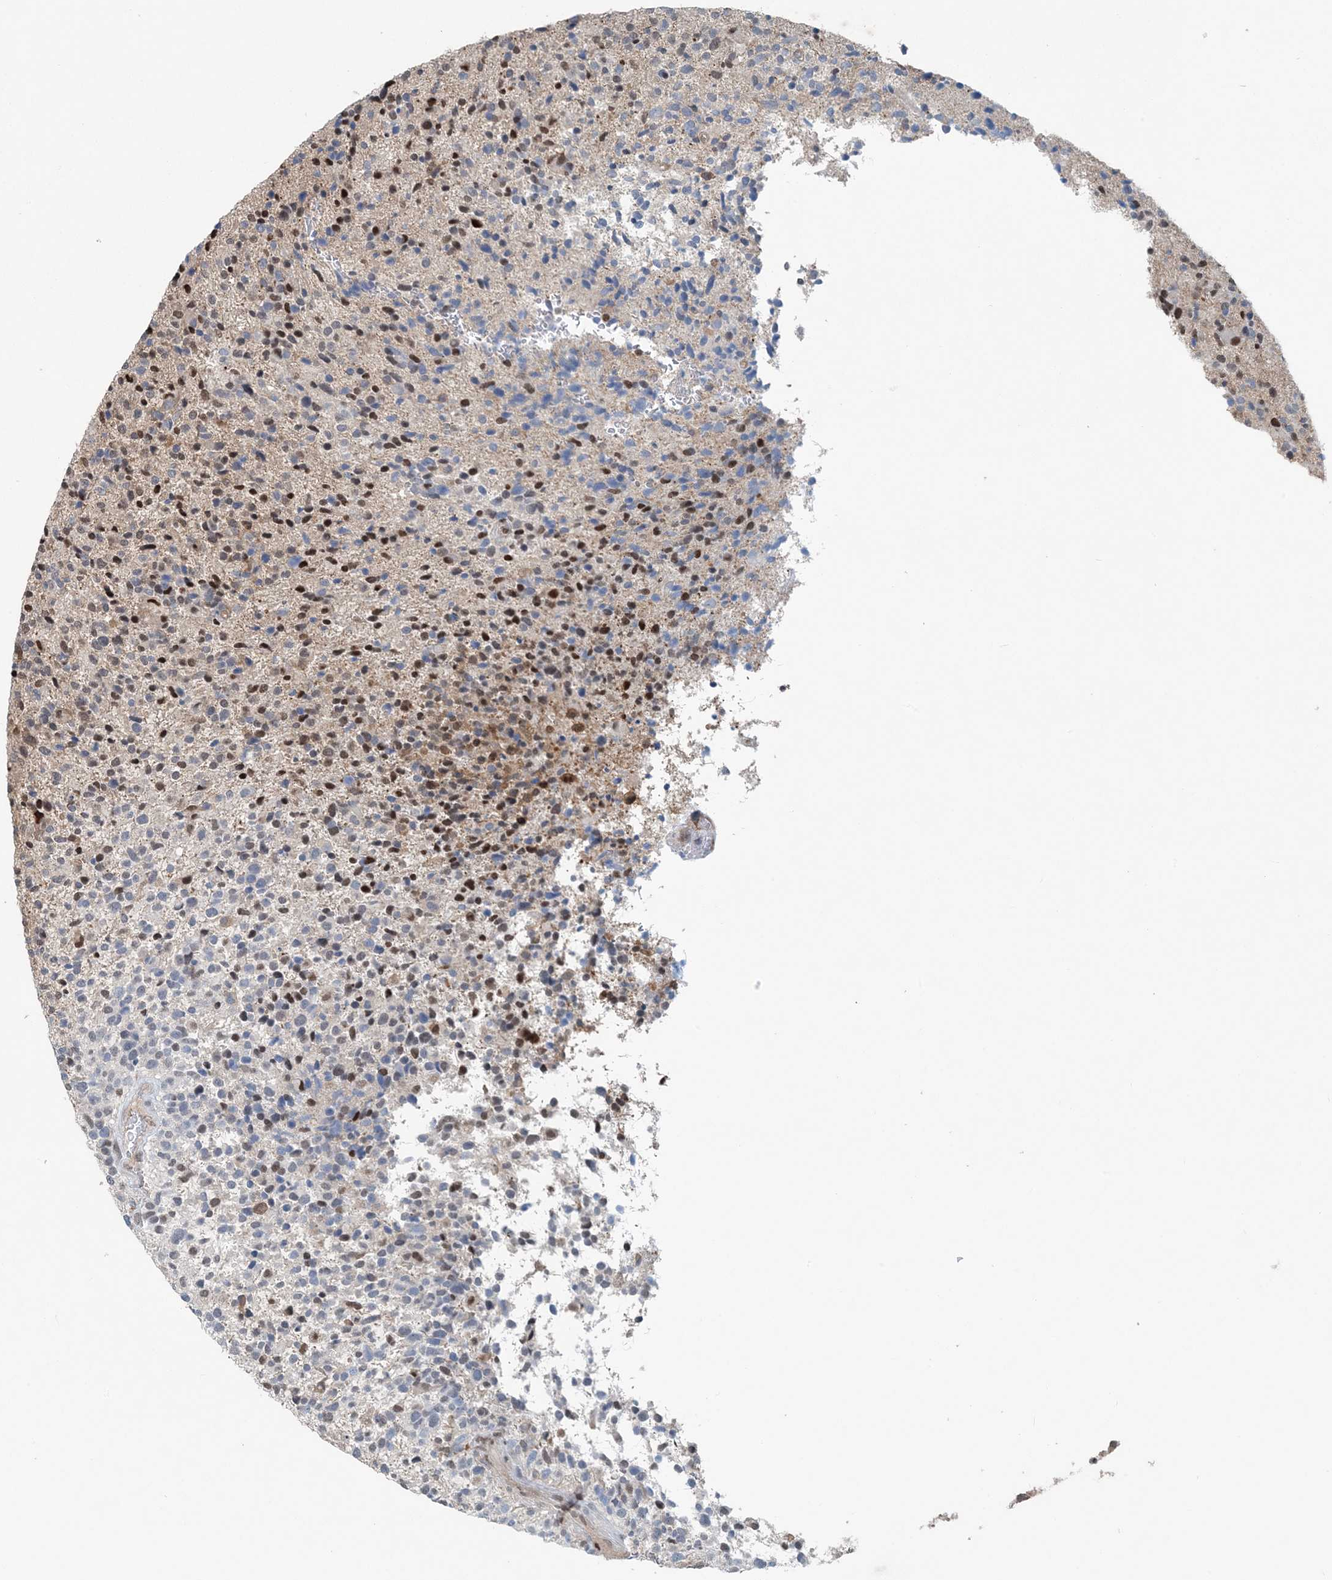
{"staining": {"intensity": "moderate", "quantity": "<25%", "location": "nuclear"}, "tissue": "glioma", "cell_type": "Tumor cells", "image_type": "cancer", "snomed": [{"axis": "morphology", "description": "Glioma, malignant, High grade"}, {"axis": "topography", "description": "Brain"}], "caption": "Immunohistochemistry (DAB (3,3'-diaminobenzidine)) staining of human glioma shows moderate nuclear protein staining in approximately <25% of tumor cells.", "gene": "HIKESHI", "patient": {"sex": "male", "age": 72}}